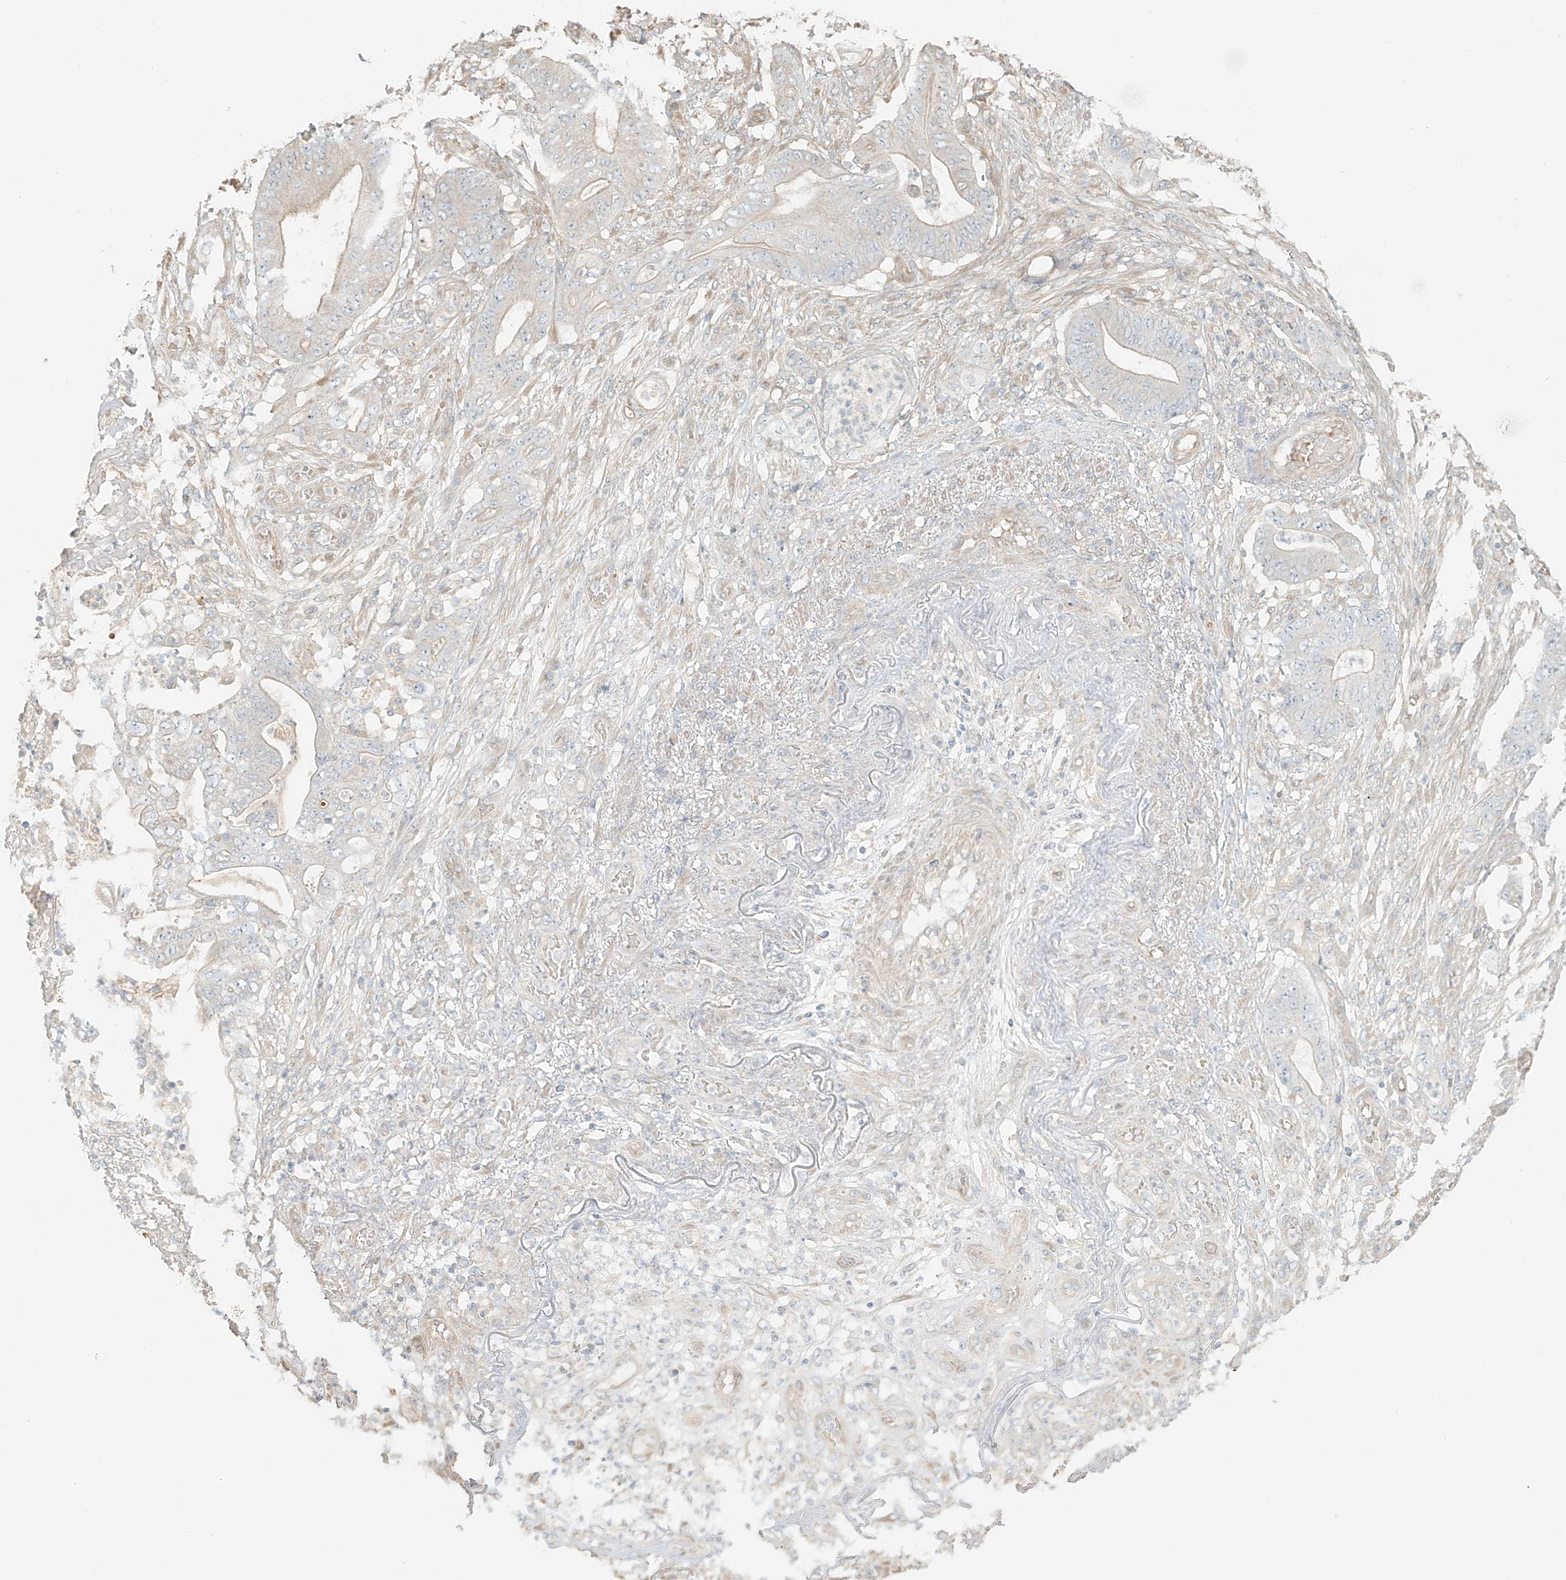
{"staining": {"intensity": "negative", "quantity": "none", "location": "none"}, "tissue": "stomach cancer", "cell_type": "Tumor cells", "image_type": "cancer", "snomed": [{"axis": "morphology", "description": "Adenocarcinoma, NOS"}, {"axis": "topography", "description": "Stomach"}], "caption": "Immunohistochemistry of human stomach adenocarcinoma exhibits no staining in tumor cells.", "gene": "UPK1B", "patient": {"sex": "female", "age": 73}}